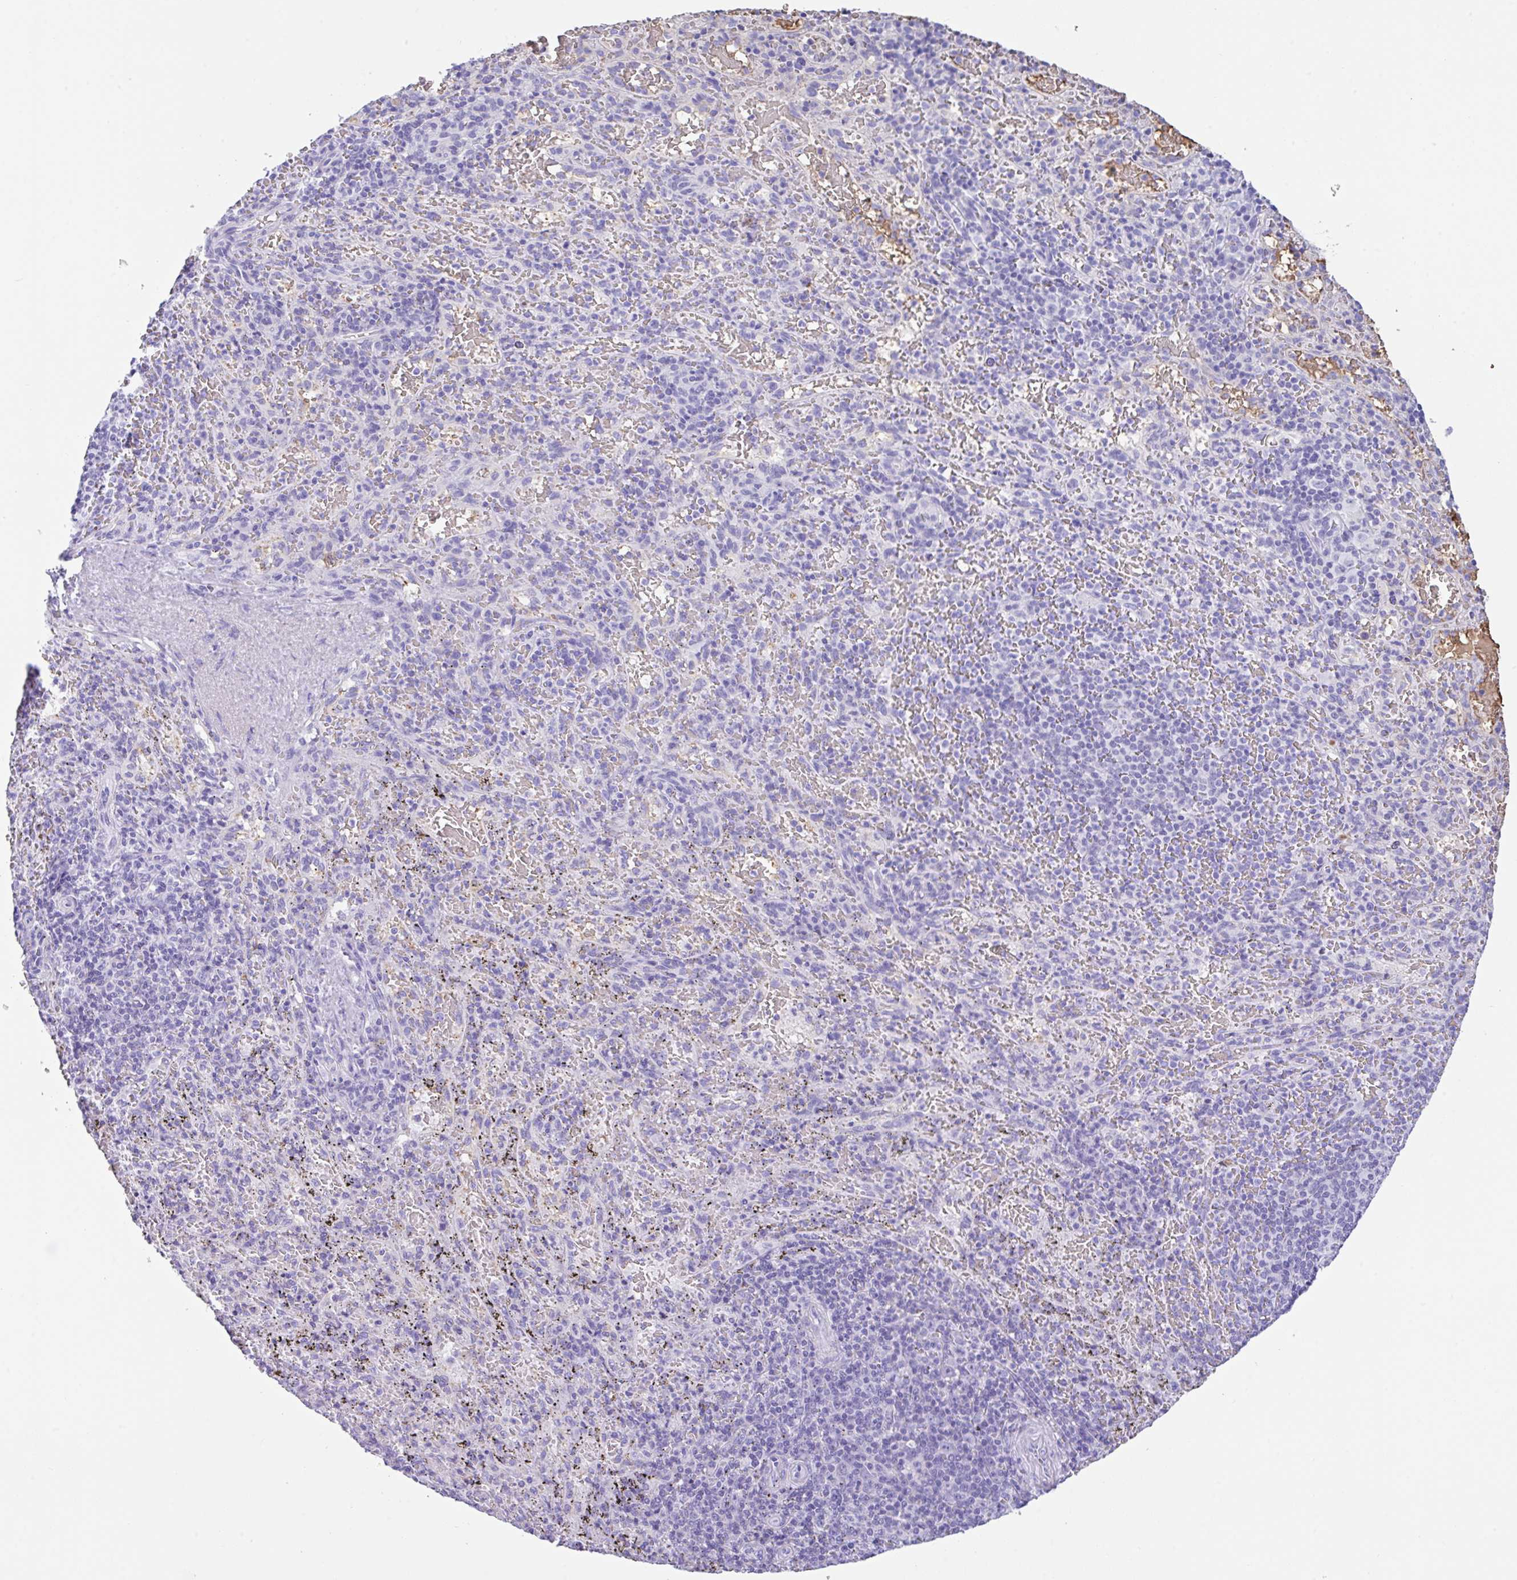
{"staining": {"intensity": "negative", "quantity": "none", "location": "none"}, "tissue": "spleen", "cell_type": "Cells in red pulp", "image_type": "normal", "snomed": [{"axis": "morphology", "description": "Normal tissue, NOS"}, {"axis": "topography", "description": "Spleen"}], "caption": "Micrograph shows no significant protein expression in cells in red pulp of normal spleen.", "gene": "HOXC12", "patient": {"sex": "male", "age": 57}}